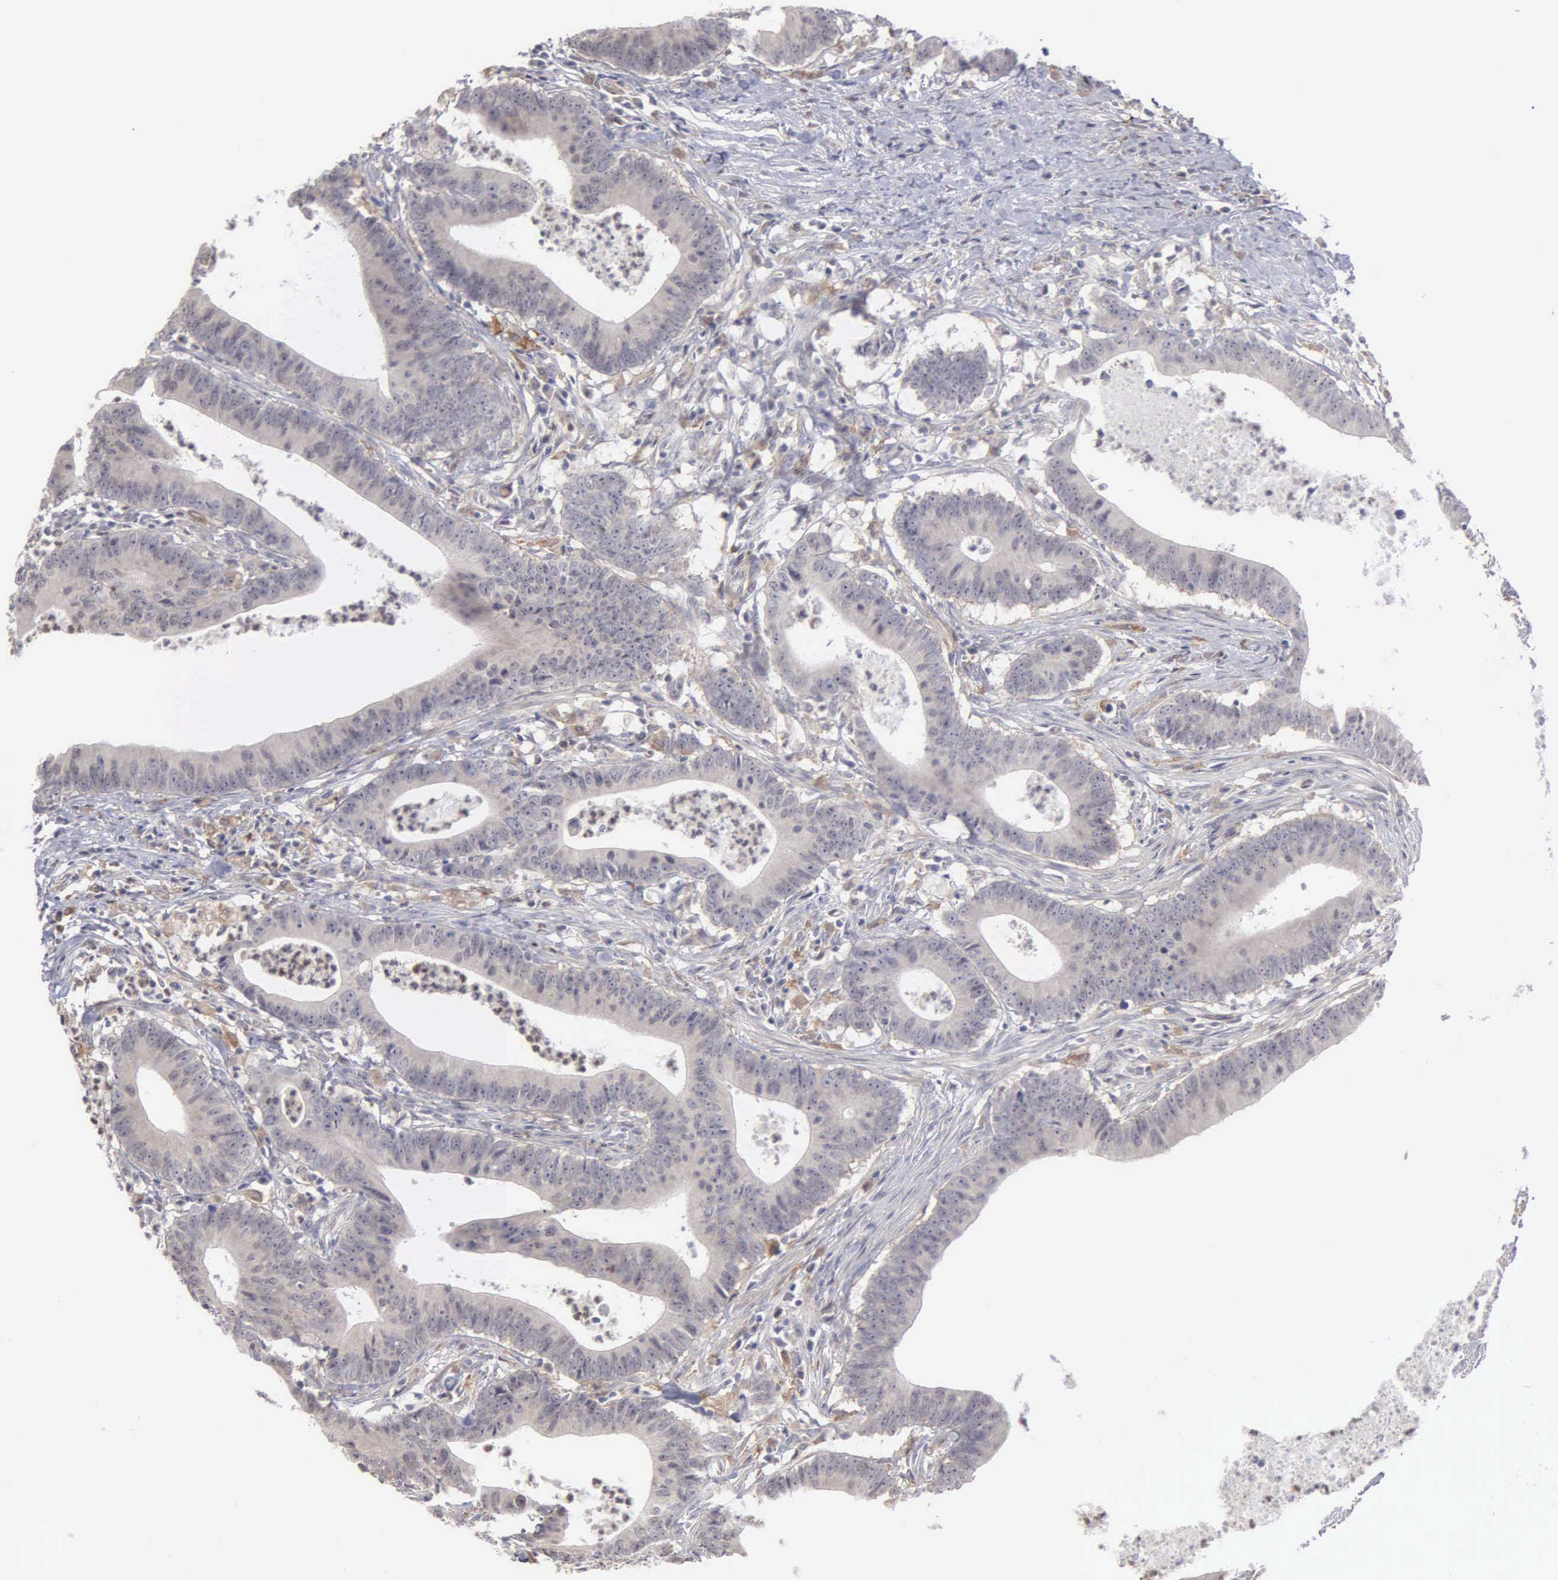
{"staining": {"intensity": "negative", "quantity": "none", "location": "none"}, "tissue": "colorectal cancer", "cell_type": "Tumor cells", "image_type": "cancer", "snomed": [{"axis": "morphology", "description": "Adenocarcinoma, NOS"}, {"axis": "topography", "description": "Colon"}], "caption": "Immunohistochemical staining of human adenocarcinoma (colorectal) exhibits no significant positivity in tumor cells.", "gene": "LIN52", "patient": {"sex": "male", "age": 55}}